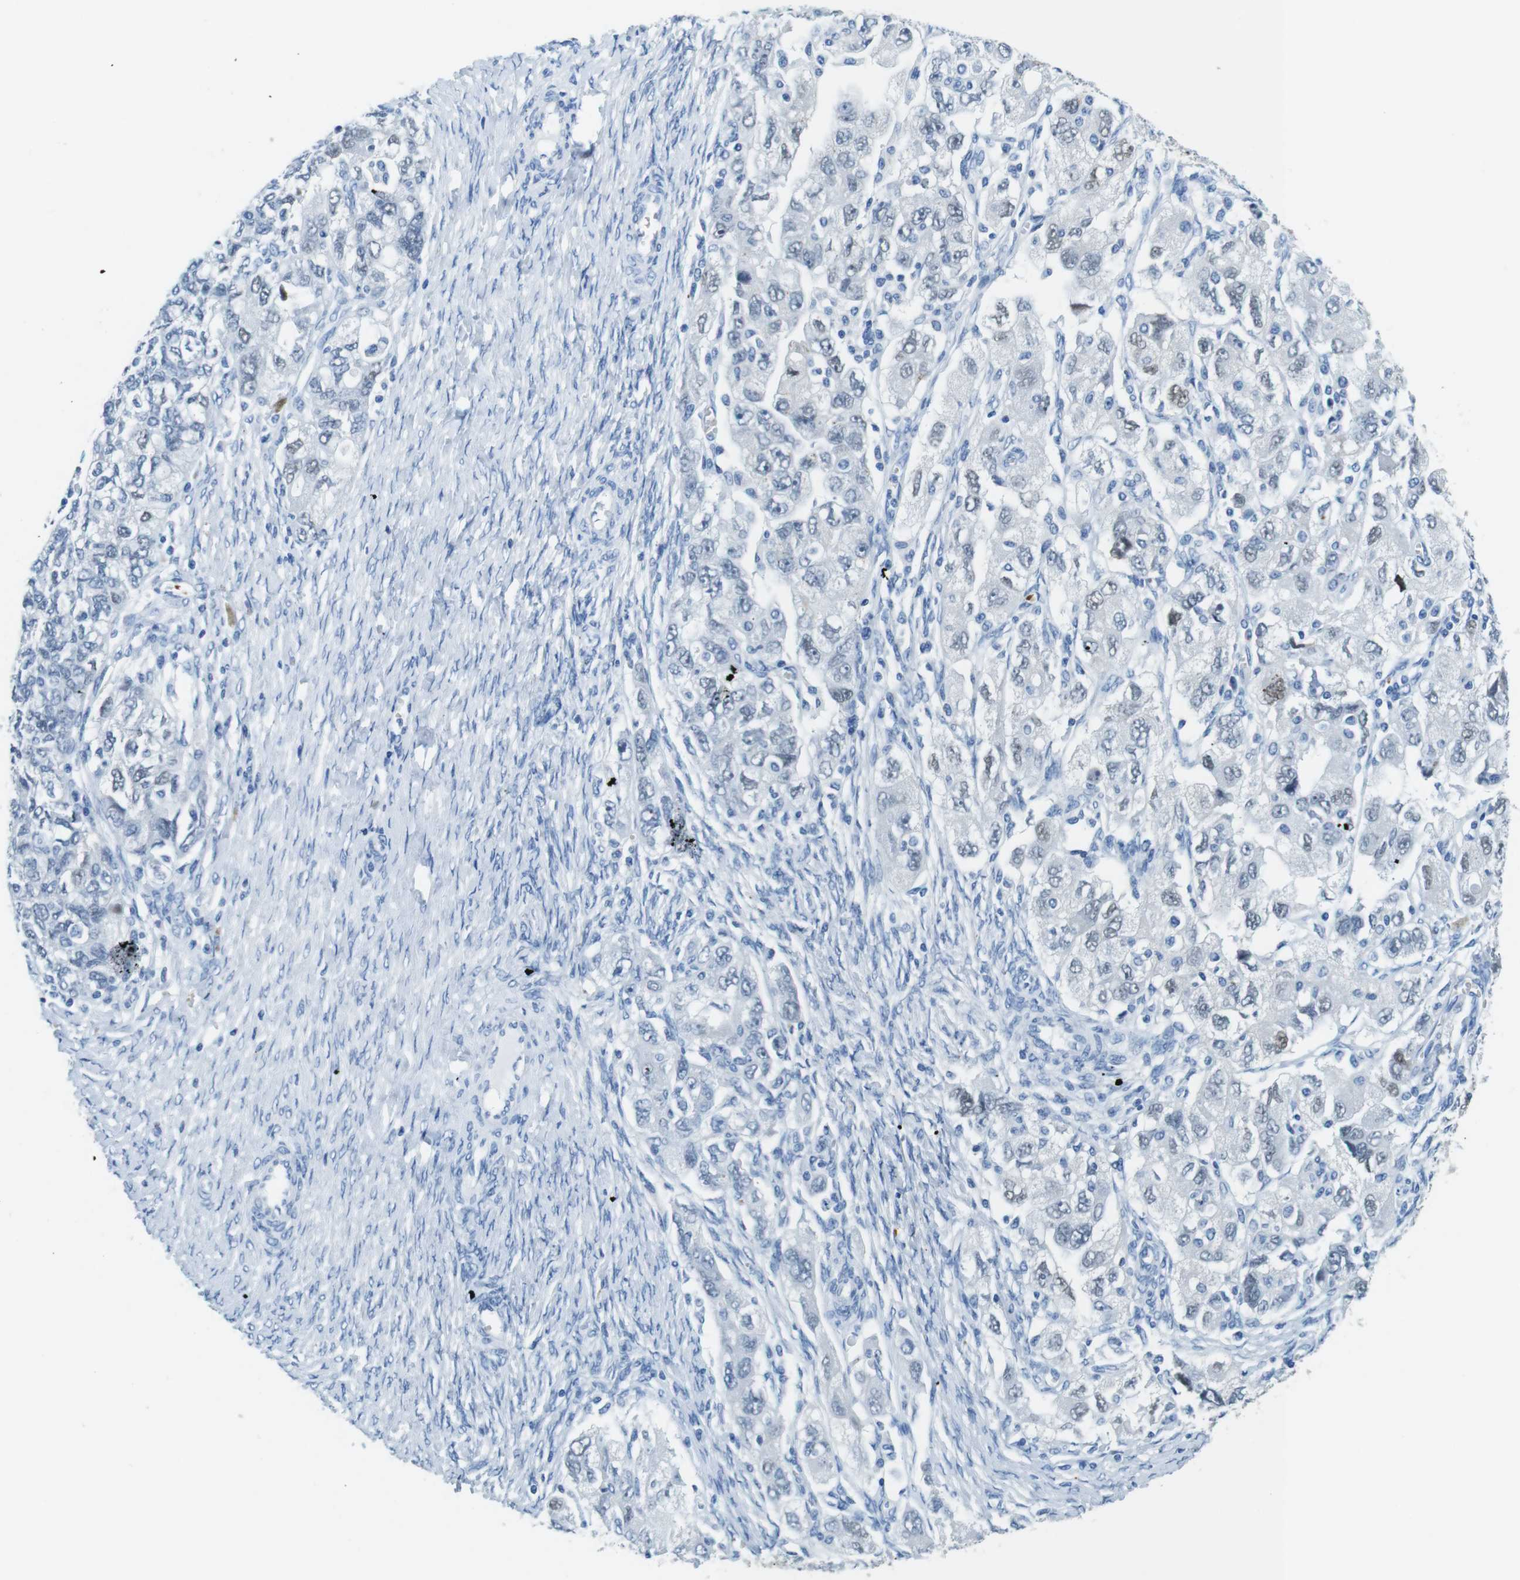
{"staining": {"intensity": "negative", "quantity": "none", "location": "none"}, "tissue": "ovarian cancer", "cell_type": "Tumor cells", "image_type": "cancer", "snomed": [{"axis": "morphology", "description": "Carcinoma, NOS"}, {"axis": "morphology", "description": "Cystadenocarcinoma, serous, NOS"}, {"axis": "topography", "description": "Ovary"}], "caption": "A micrograph of ovarian cancer stained for a protein exhibits no brown staining in tumor cells.", "gene": "TFAP2C", "patient": {"sex": "female", "age": 69}}